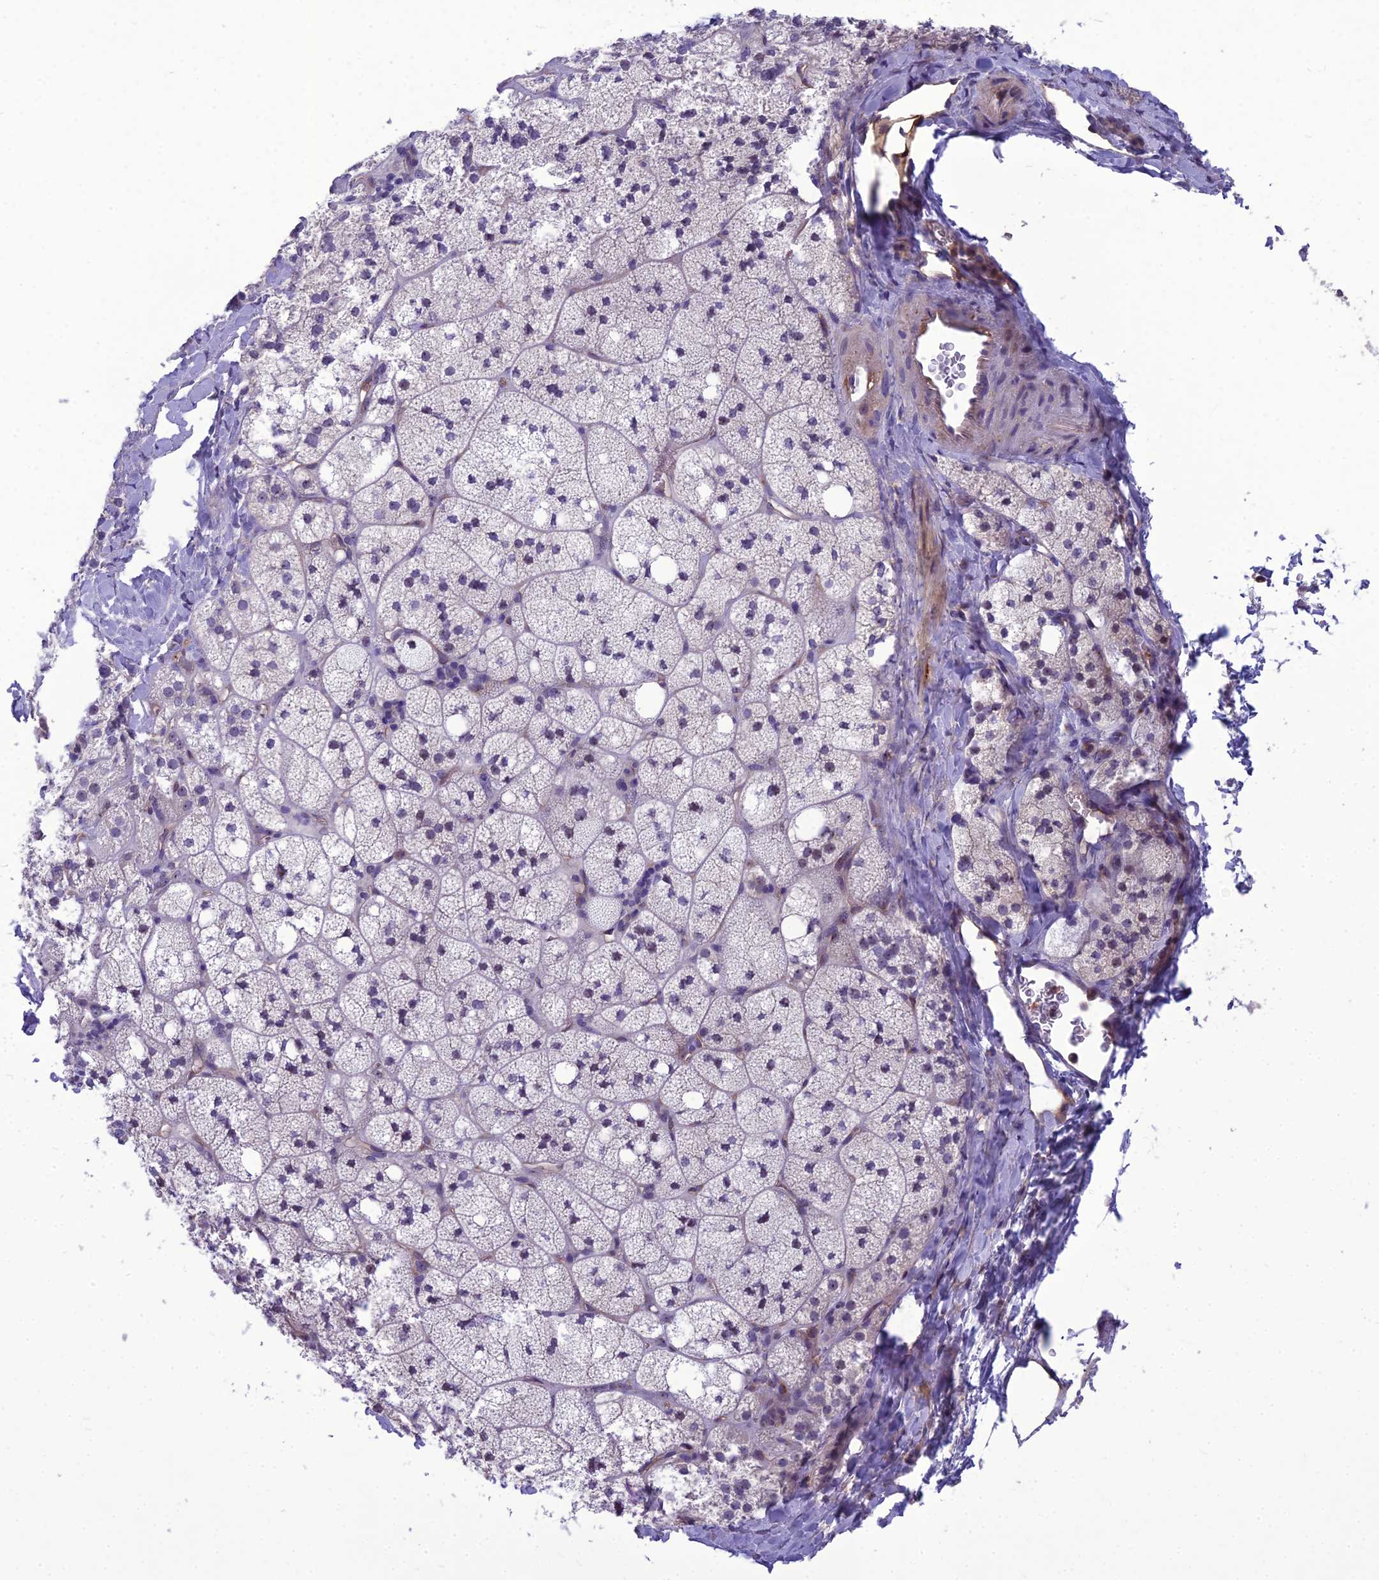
{"staining": {"intensity": "weak", "quantity": "<25%", "location": "cytoplasmic/membranous"}, "tissue": "adrenal gland", "cell_type": "Glandular cells", "image_type": "normal", "snomed": [{"axis": "morphology", "description": "Normal tissue, NOS"}, {"axis": "topography", "description": "Adrenal gland"}], "caption": "Normal adrenal gland was stained to show a protein in brown. There is no significant positivity in glandular cells.", "gene": "BBS7", "patient": {"sex": "male", "age": 61}}